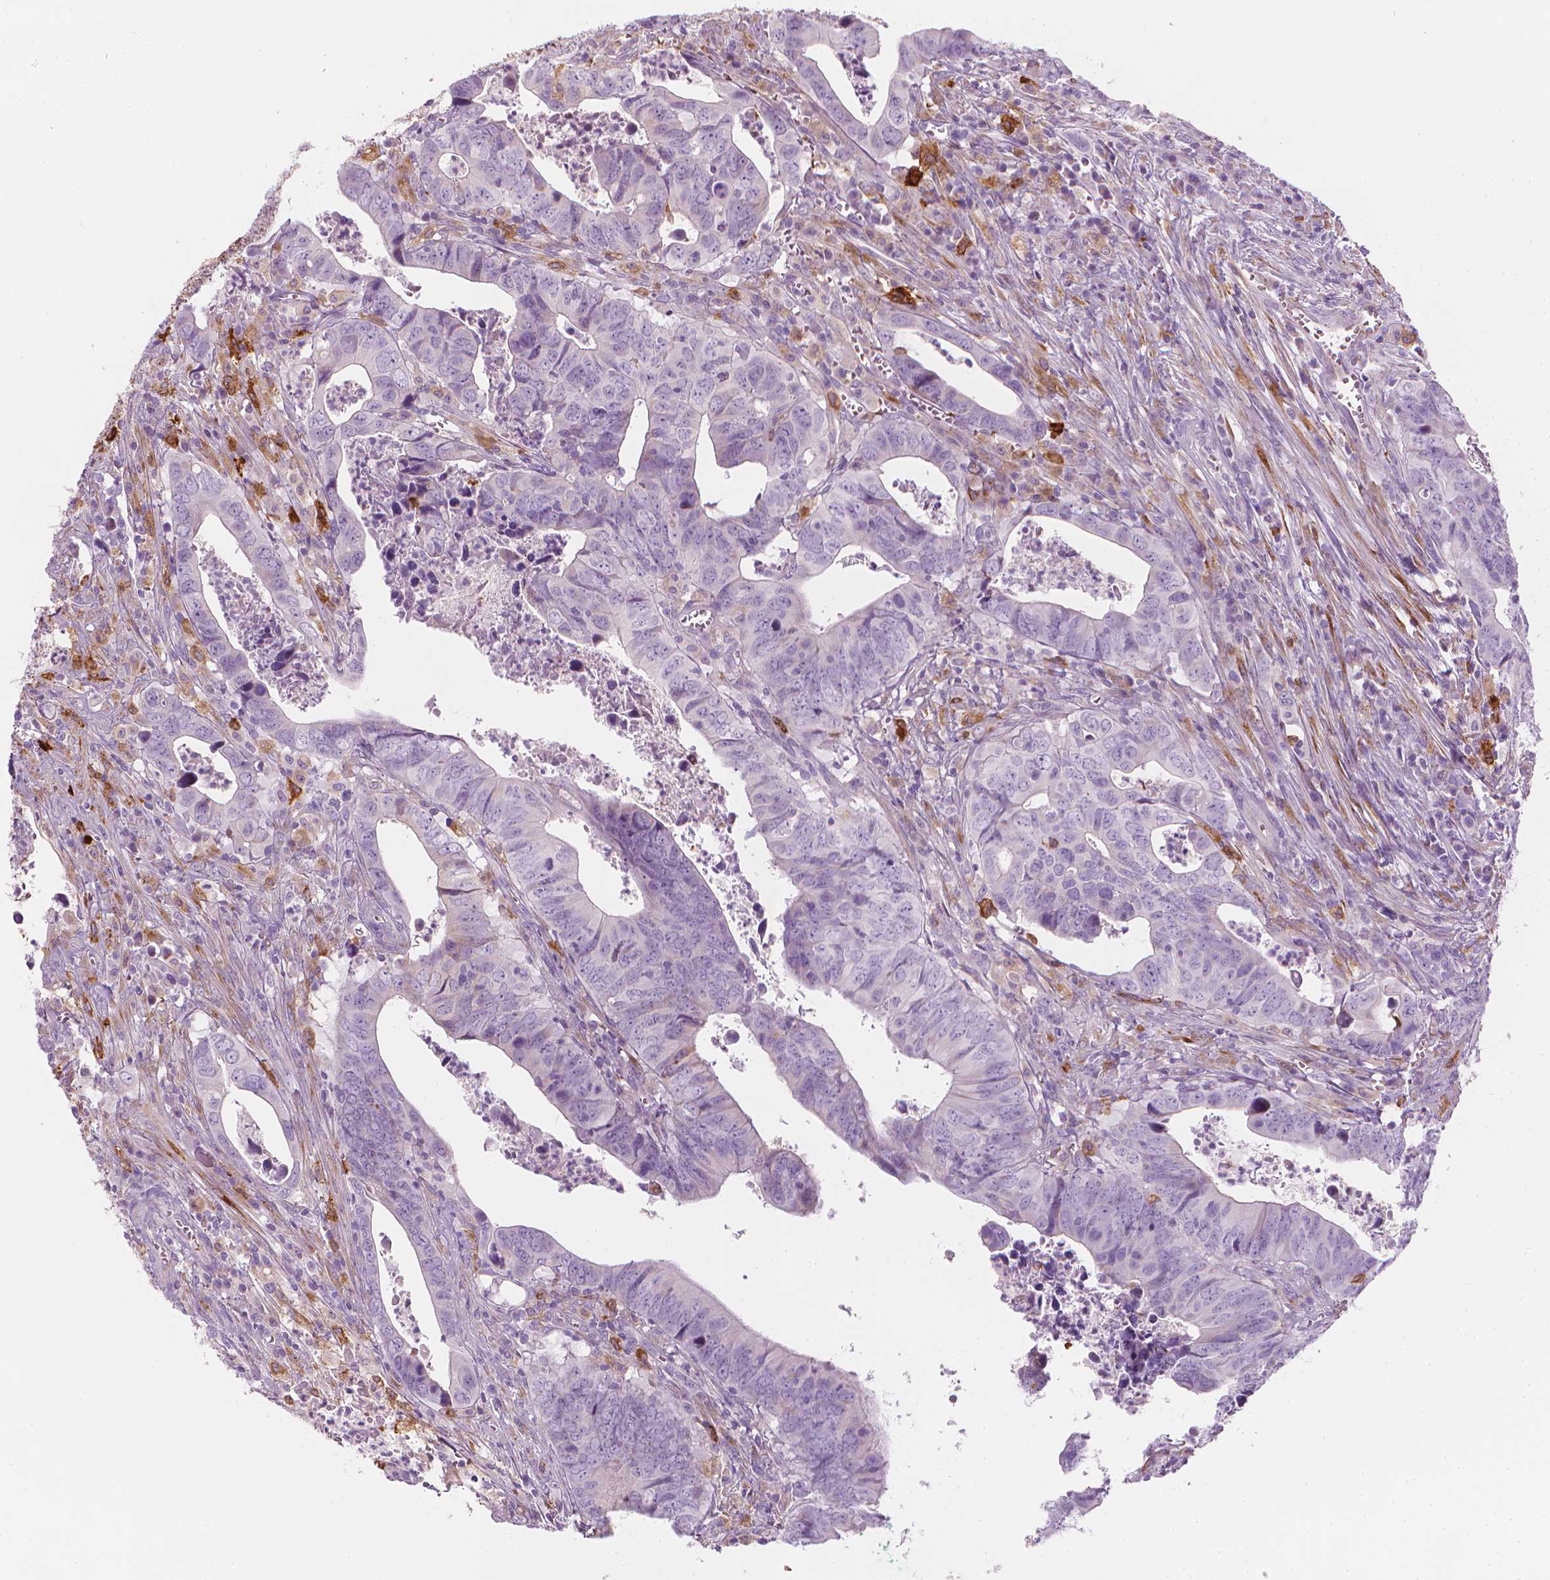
{"staining": {"intensity": "negative", "quantity": "none", "location": "none"}, "tissue": "colorectal cancer", "cell_type": "Tumor cells", "image_type": "cancer", "snomed": [{"axis": "morphology", "description": "Adenocarcinoma, NOS"}, {"axis": "topography", "description": "Colon"}], "caption": "DAB immunohistochemical staining of human colorectal adenocarcinoma exhibits no significant positivity in tumor cells.", "gene": "CES1", "patient": {"sex": "female", "age": 82}}